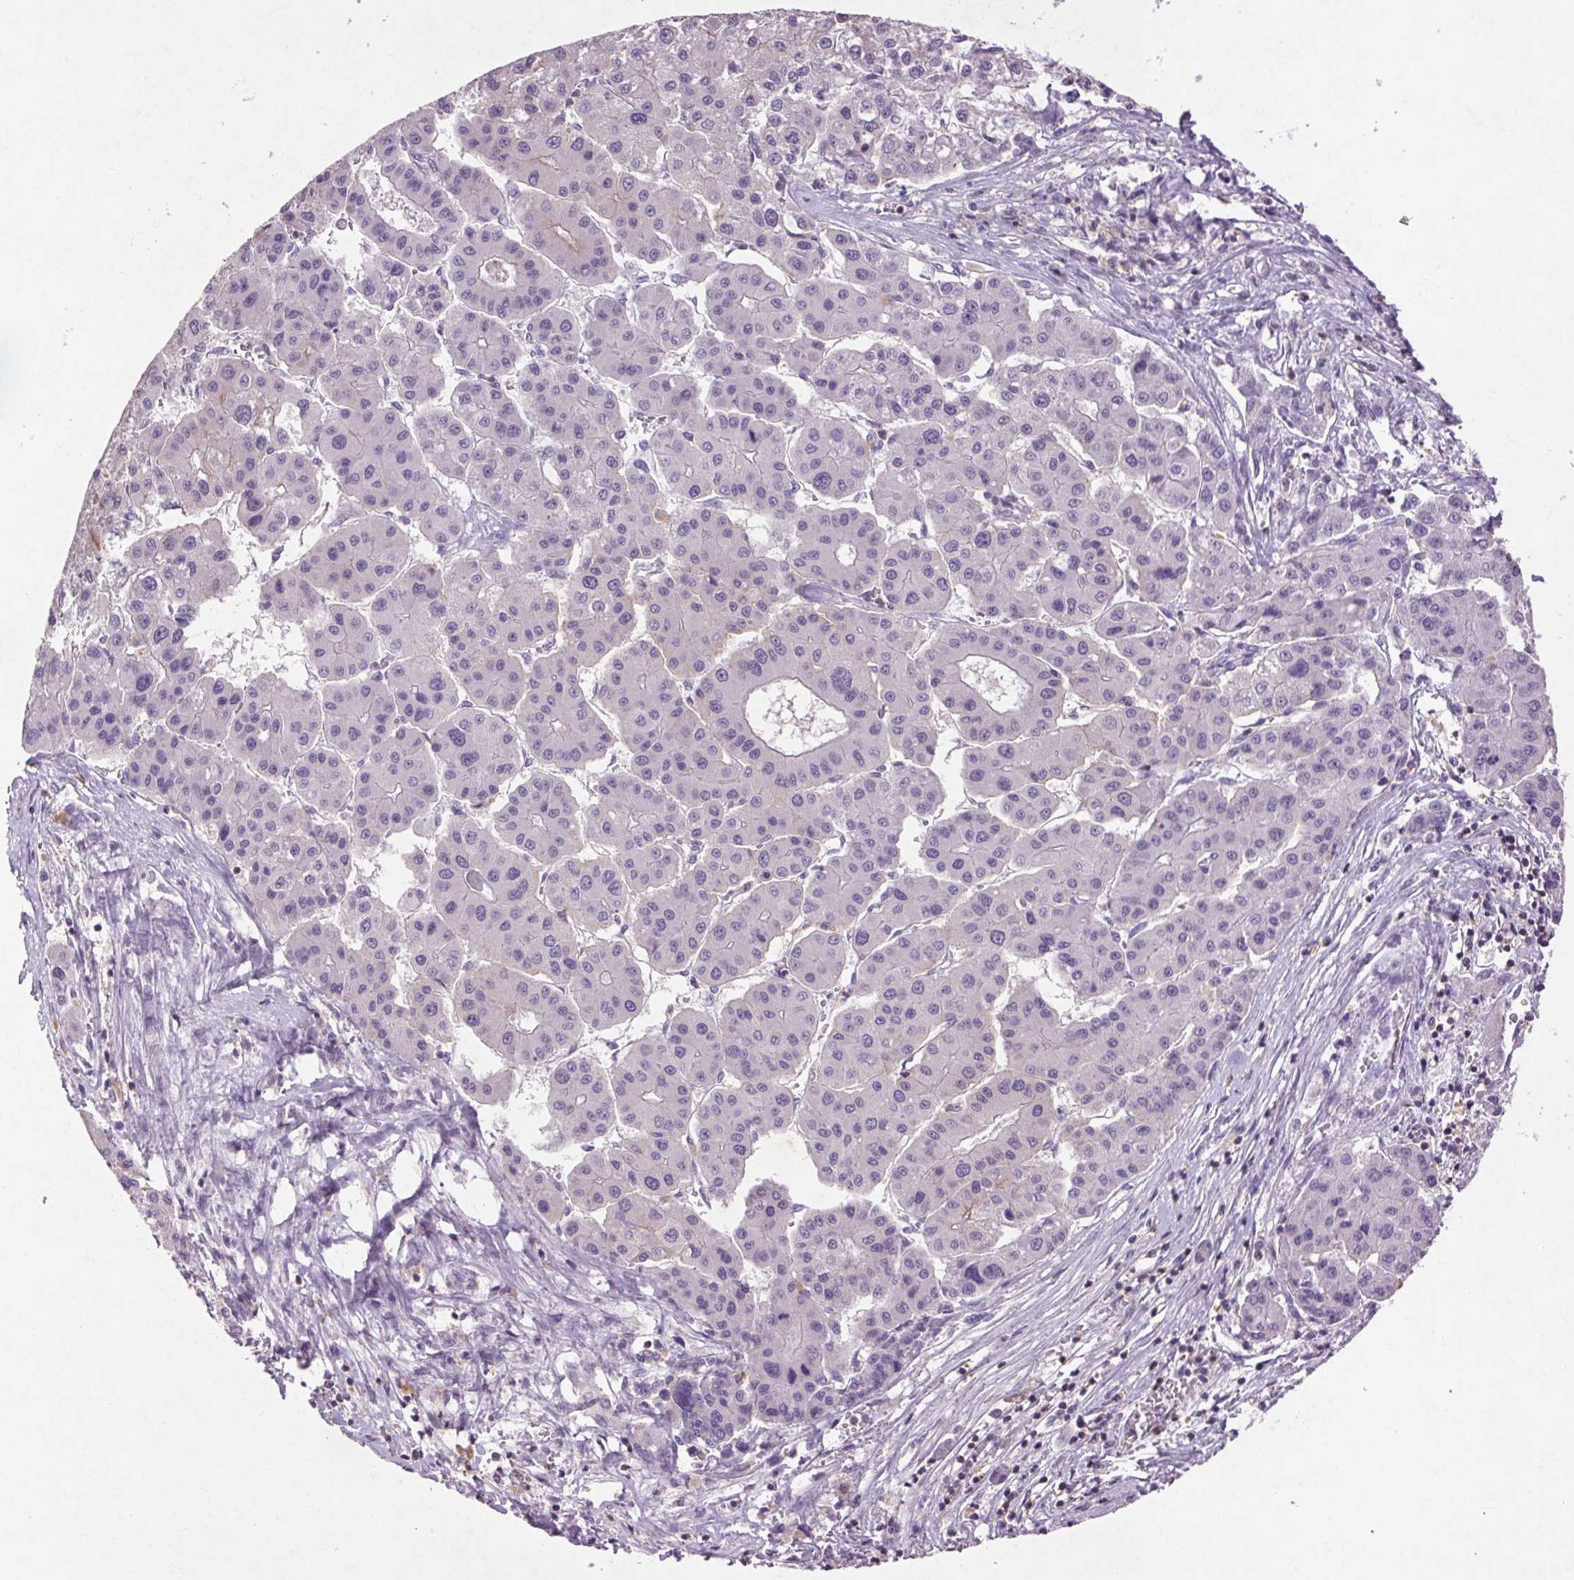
{"staining": {"intensity": "negative", "quantity": "none", "location": "none"}, "tissue": "liver cancer", "cell_type": "Tumor cells", "image_type": "cancer", "snomed": [{"axis": "morphology", "description": "Carcinoma, Hepatocellular, NOS"}, {"axis": "topography", "description": "Liver"}], "caption": "This is an immunohistochemistry (IHC) histopathology image of human liver hepatocellular carcinoma. There is no positivity in tumor cells.", "gene": "FNDC7", "patient": {"sex": "male", "age": 73}}